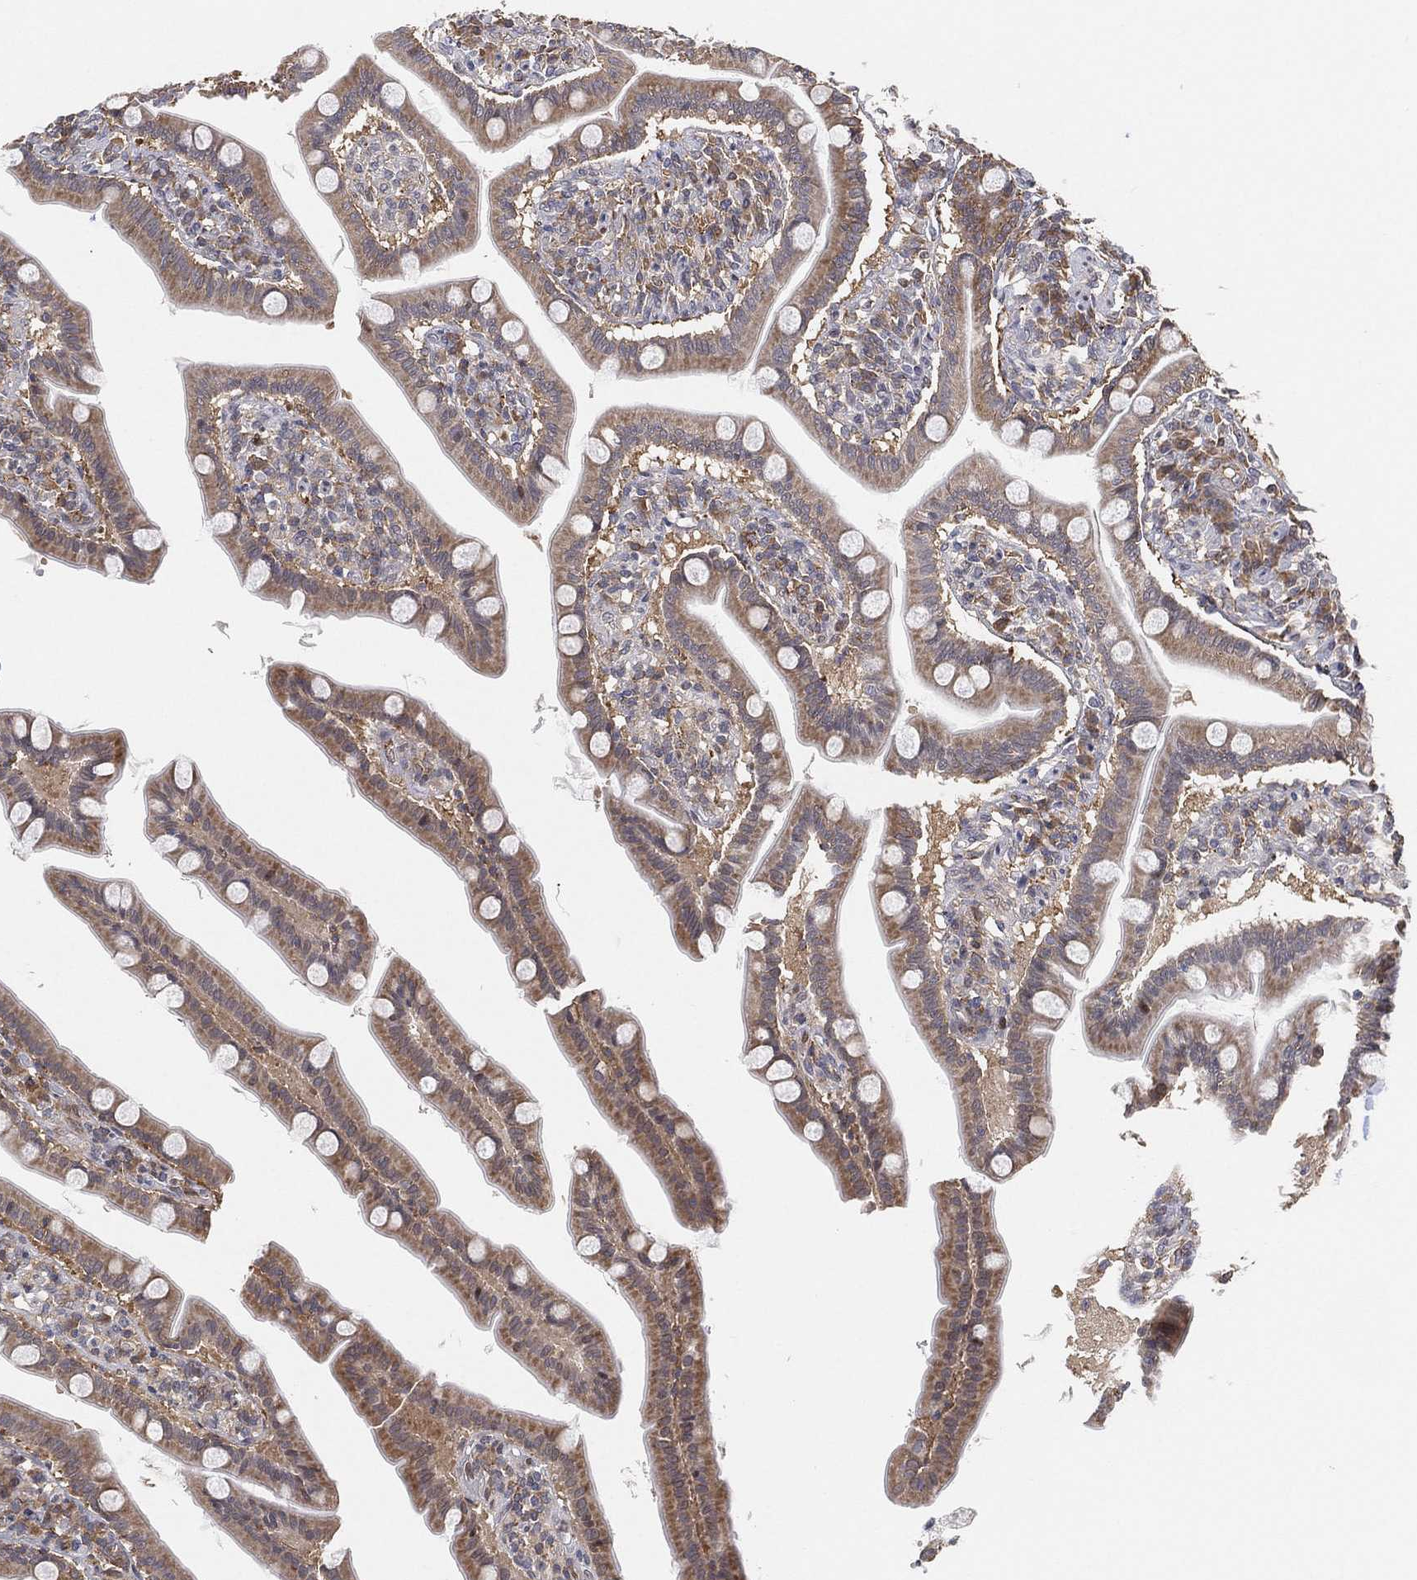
{"staining": {"intensity": "moderate", "quantity": "25%-75%", "location": "cytoplasmic/membranous"}, "tissue": "small intestine", "cell_type": "Glandular cells", "image_type": "normal", "snomed": [{"axis": "morphology", "description": "Normal tissue, NOS"}, {"axis": "topography", "description": "Small intestine"}], "caption": "Protein staining exhibits moderate cytoplasmic/membranous staining in approximately 25%-75% of glandular cells in unremarkable small intestine. Nuclei are stained in blue.", "gene": "TMTC4", "patient": {"sex": "male", "age": 66}}